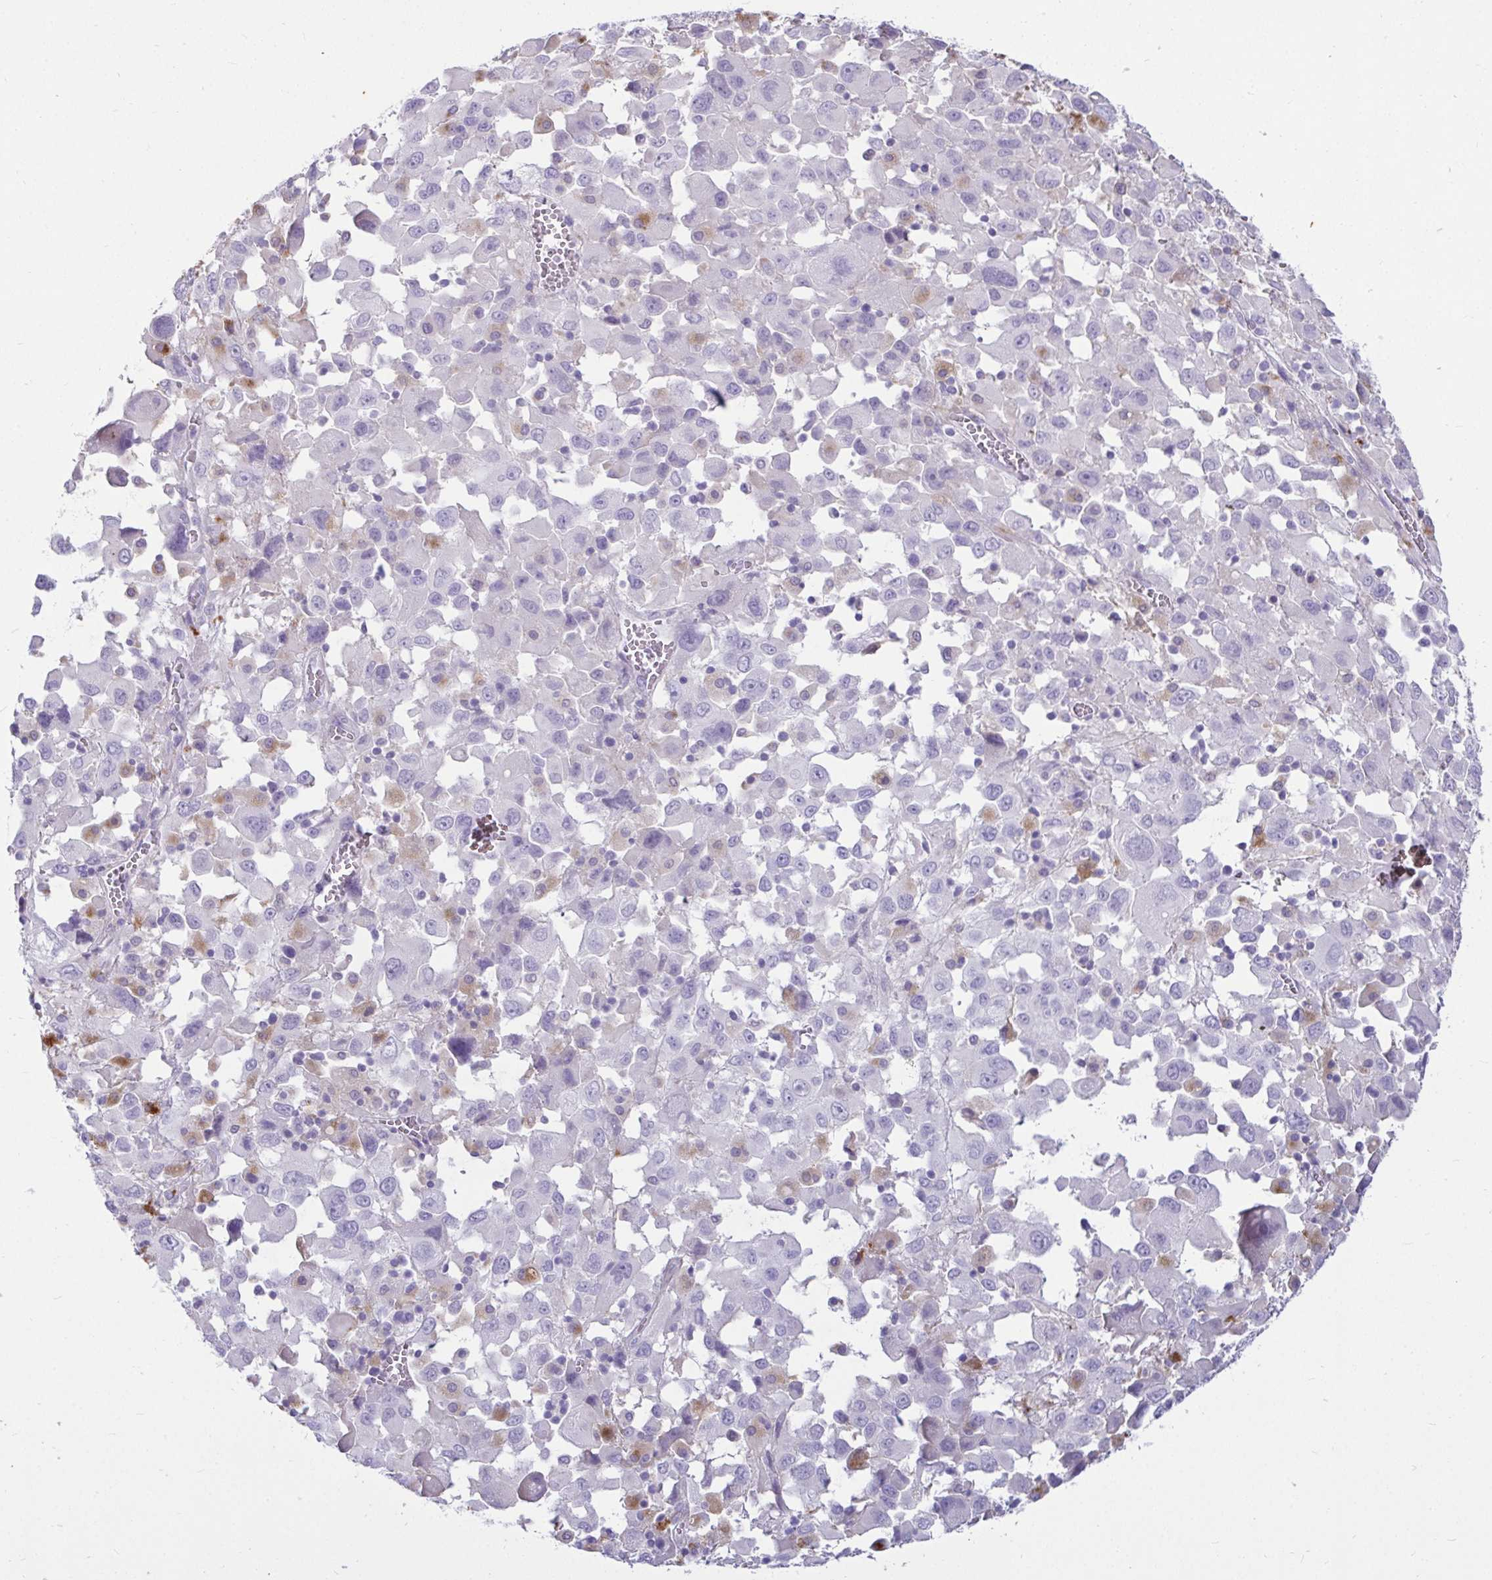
{"staining": {"intensity": "moderate", "quantity": "<25%", "location": "cytoplasmic/membranous"}, "tissue": "melanoma", "cell_type": "Tumor cells", "image_type": "cancer", "snomed": [{"axis": "morphology", "description": "Malignant melanoma, Metastatic site"}, {"axis": "topography", "description": "Soft tissue"}], "caption": "Immunohistochemical staining of human malignant melanoma (metastatic site) displays low levels of moderate cytoplasmic/membranous positivity in approximately <25% of tumor cells. Using DAB (brown) and hematoxylin (blue) stains, captured at high magnification using brightfield microscopy.", "gene": "CTSZ", "patient": {"sex": "male", "age": 50}}